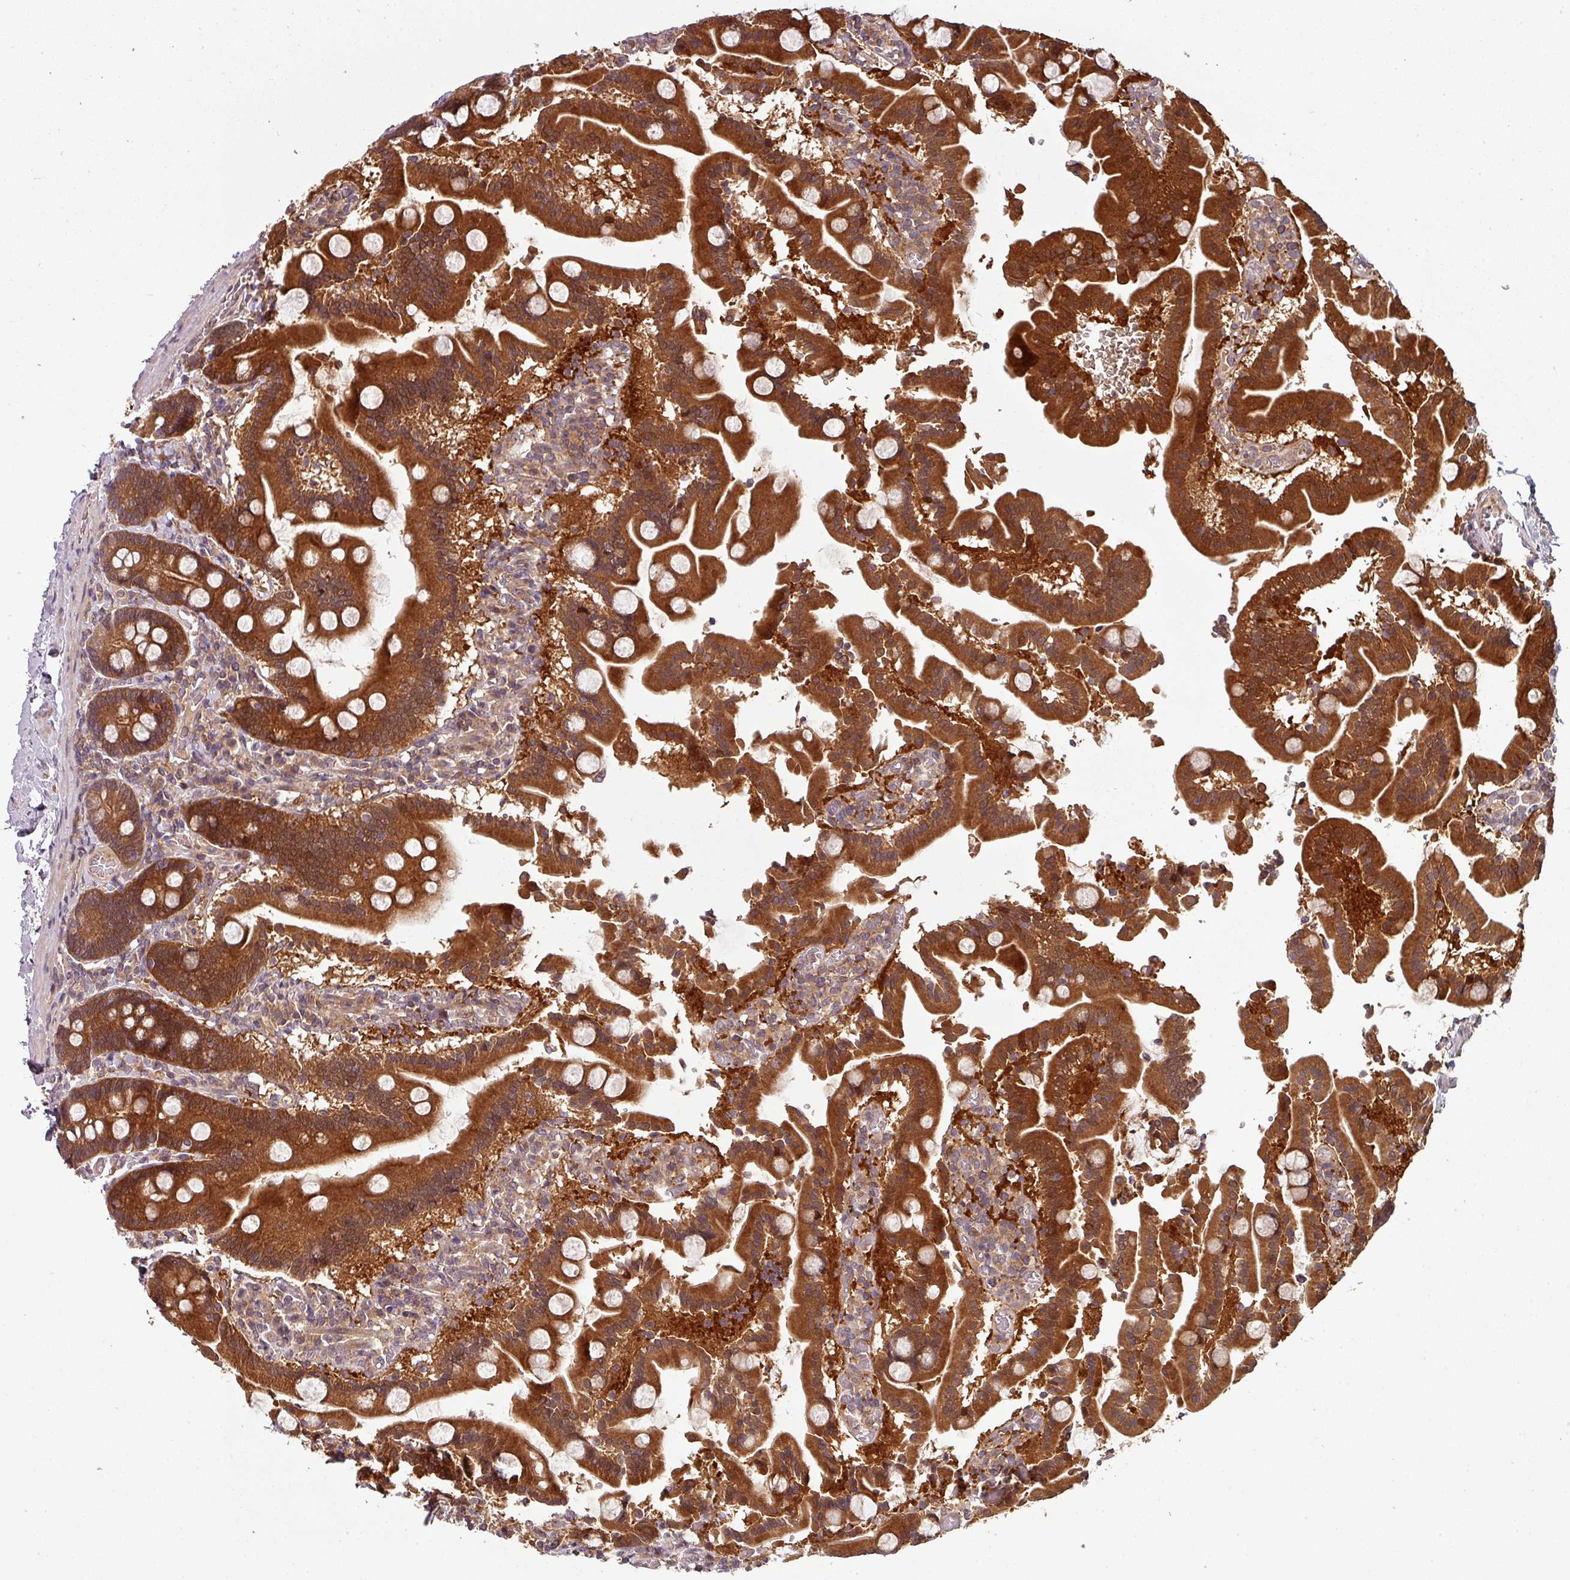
{"staining": {"intensity": "strong", "quantity": ">75%", "location": "cytoplasmic/membranous"}, "tissue": "duodenum", "cell_type": "Glandular cells", "image_type": "normal", "snomed": [{"axis": "morphology", "description": "Normal tissue, NOS"}, {"axis": "topography", "description": "Duodenum"}], "caption": "Duodenum stained with IHC exhibits strong cytoplasmic/membranous staining in about >75% of glandular cells. (brown staining indicates protein expression, while blue staining denotes nuclei).", "gene": "GSKIP", "patient": {"sex": "male", "age": 55}}